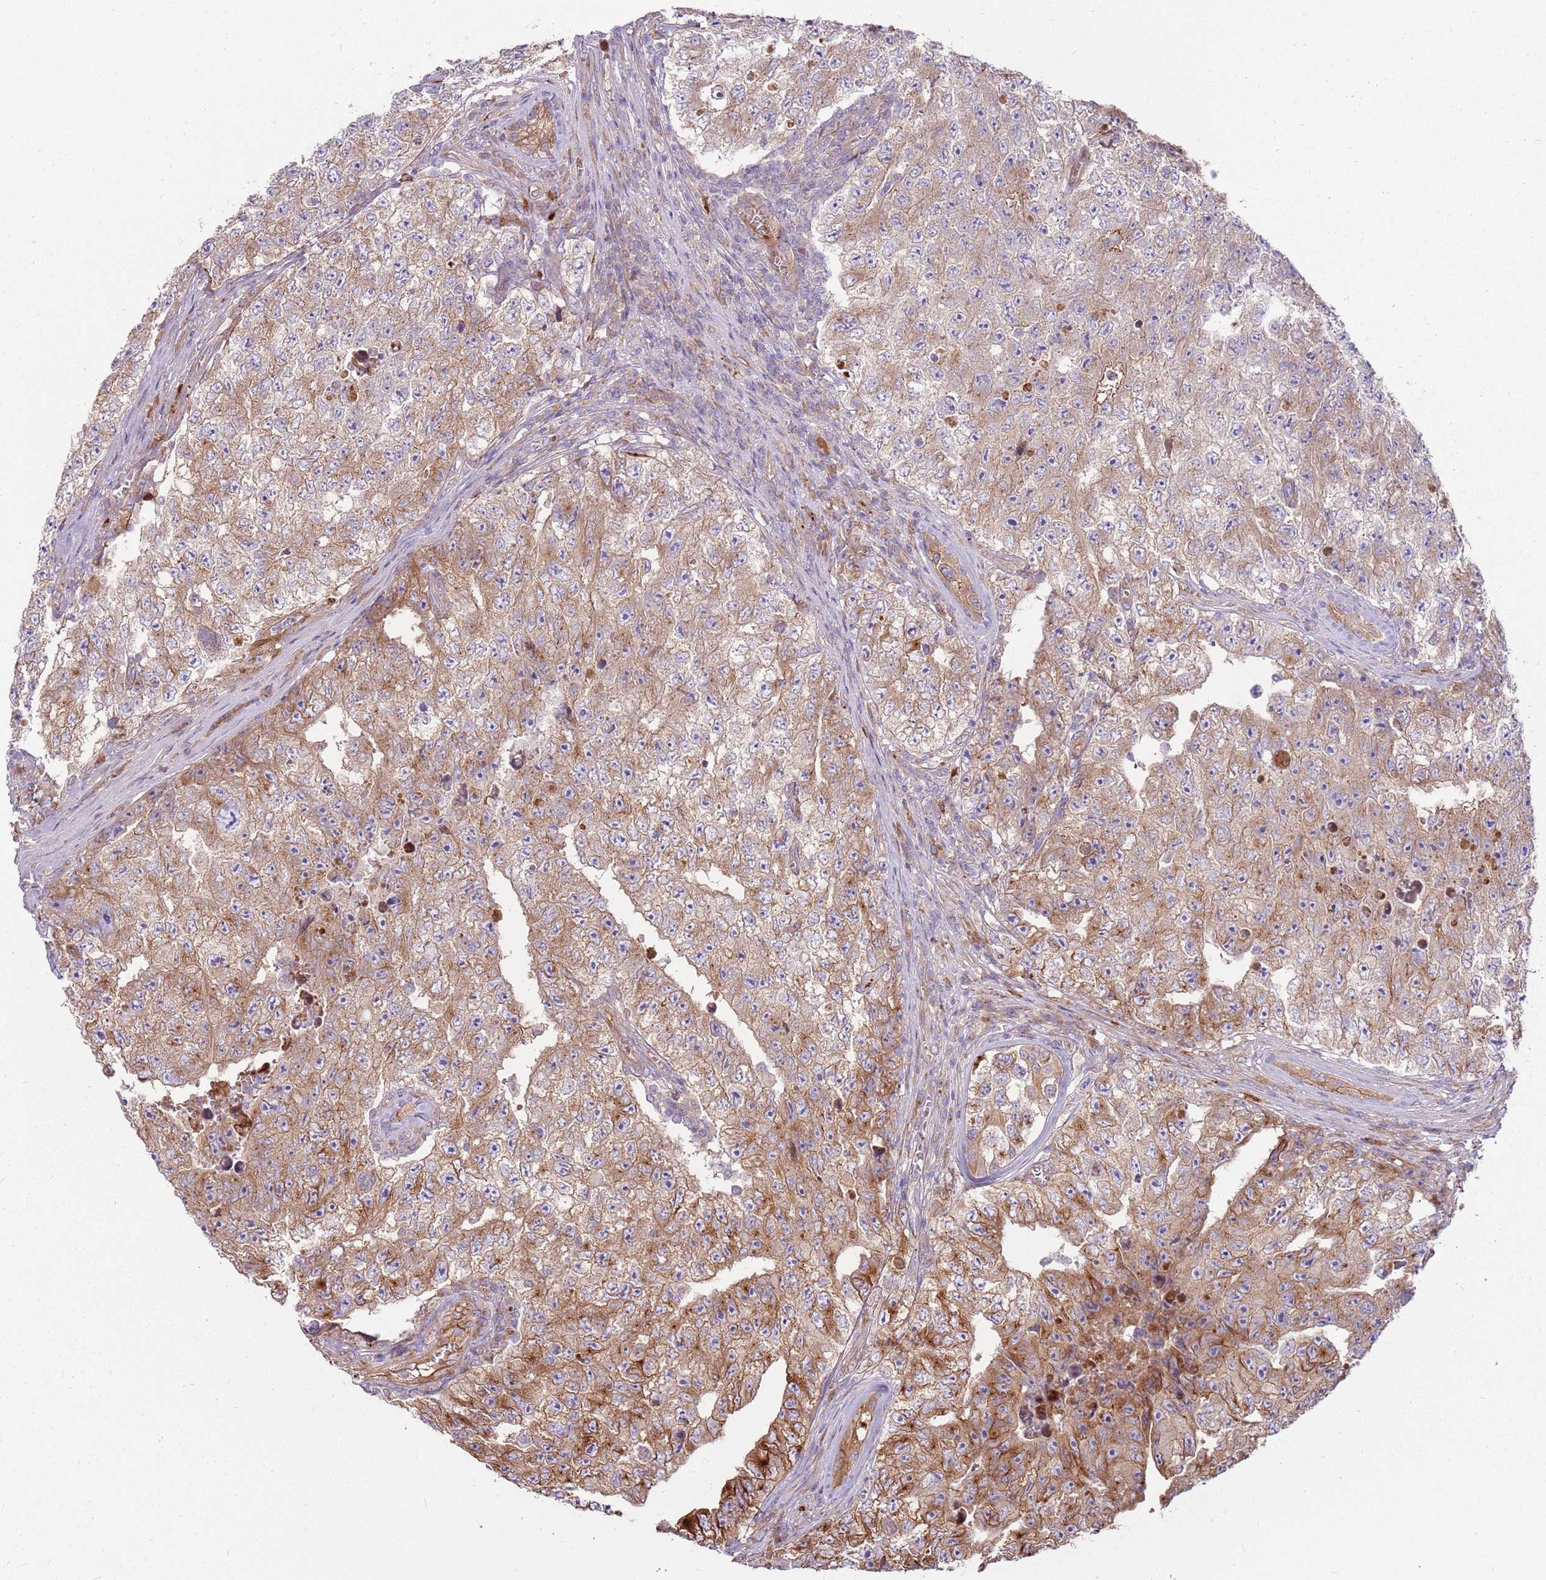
{"staining": {"intensity": "moderate", "quantity": ">75%", "location": "cytoplasmic/membranous"}, "tissue": "testis cancer", "cell_type": "Tumor cells", "image_type": "cancer", "snomed": [{"axis": "morphology", "description": "Carcinoma, Embryonal, NOS"}, {"axis": "topography", "description": "Testis"}], "caption": "This micrograph demonstrates immunohistochemistry staining of human embryonal carcinoma (testis), with medium moderate cytoplasmic/membranous expression in approximately >75% of tumor cells.", "gene": "EMC1", "patient": {"sex": "male", "age": 17}}